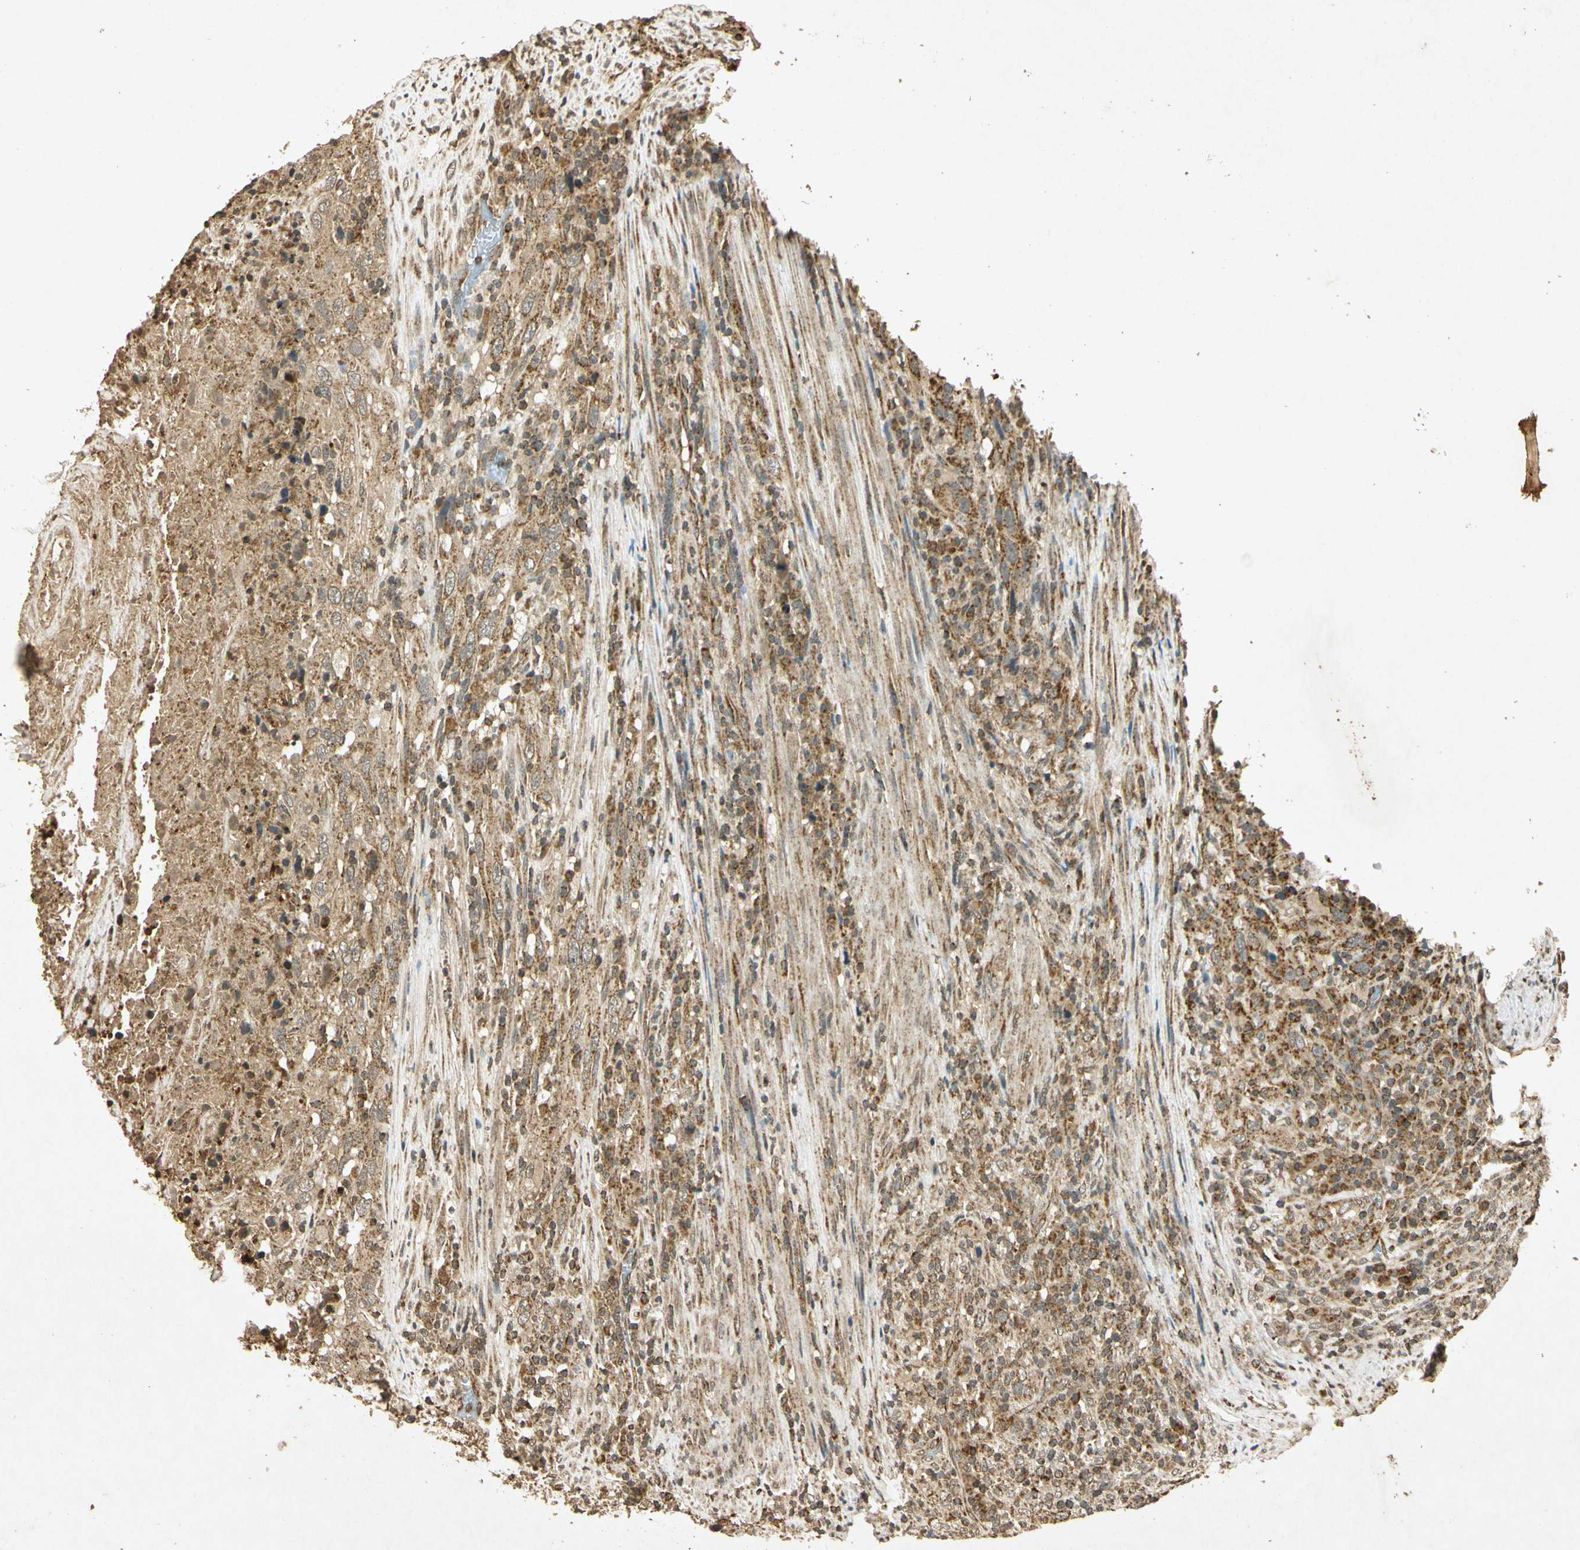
{"staining": {"intensity": "moderate", "quantity": "25%-75%", "location": "cytoplasmic/membranous"}, "tissue": "urothelial cancer", "cell_type": "Tumor cells", "image_type": "cancer", "snomed": [{"axis": "morphology", "description": "Urothelial carcinoma, High grade"}, {"axis": "topography", "description": "Urinary bladder"}], "caption": "Brown immunohistochemical staining in high-grade urothelial carcinoma reveals moderate cytoplasmic/membranous positivity in about 25%-75% of tumor cells.", "gene": "PRDX3", "patient": {"sex": "male", "age": 61}}